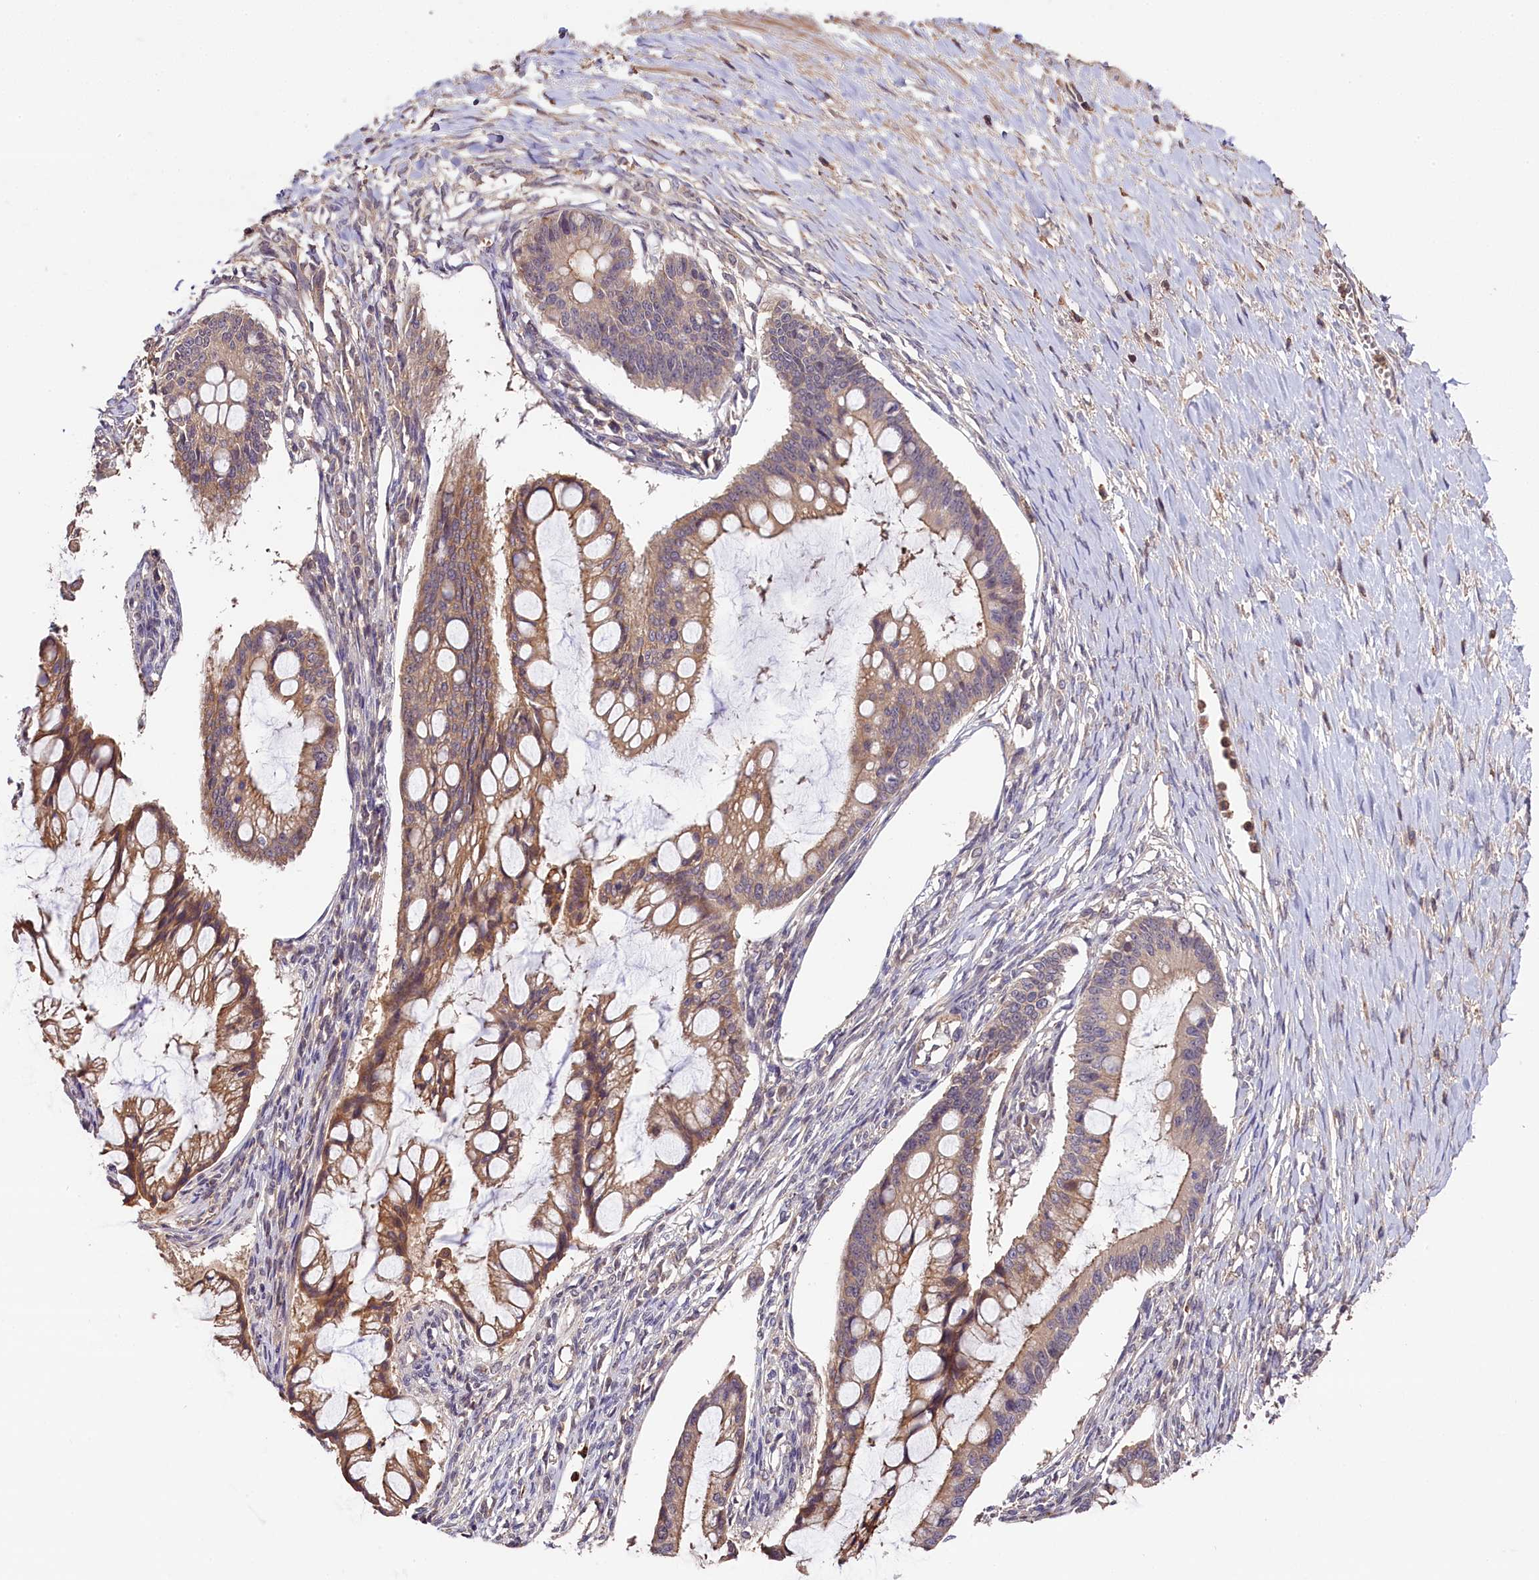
{"staining": {"intensity": "moderate", "quantity": "25%-75%", "location": "cytoplasmic/membranous"}, "tissue": "ovarian cancer", "cell_type": "Tumor cells", "image_type": "cancer", "snomed": [{"axis": "morphology", "description": "Cystadenocarcinoma, mucinous, NOS"}, {"axis": "topography", "description": "Ovary"}], "caption": "This photomicrograph displays ovarian cancer stained with immunohistochemistry to label a protein in brown. The cytoplasmic/membranous of tumor cells show moderate positivity for the protein. Nuclei are counter-stained blue.", "gene": "SKIDA1", "patient": {"sex": "female", "age": 73}}